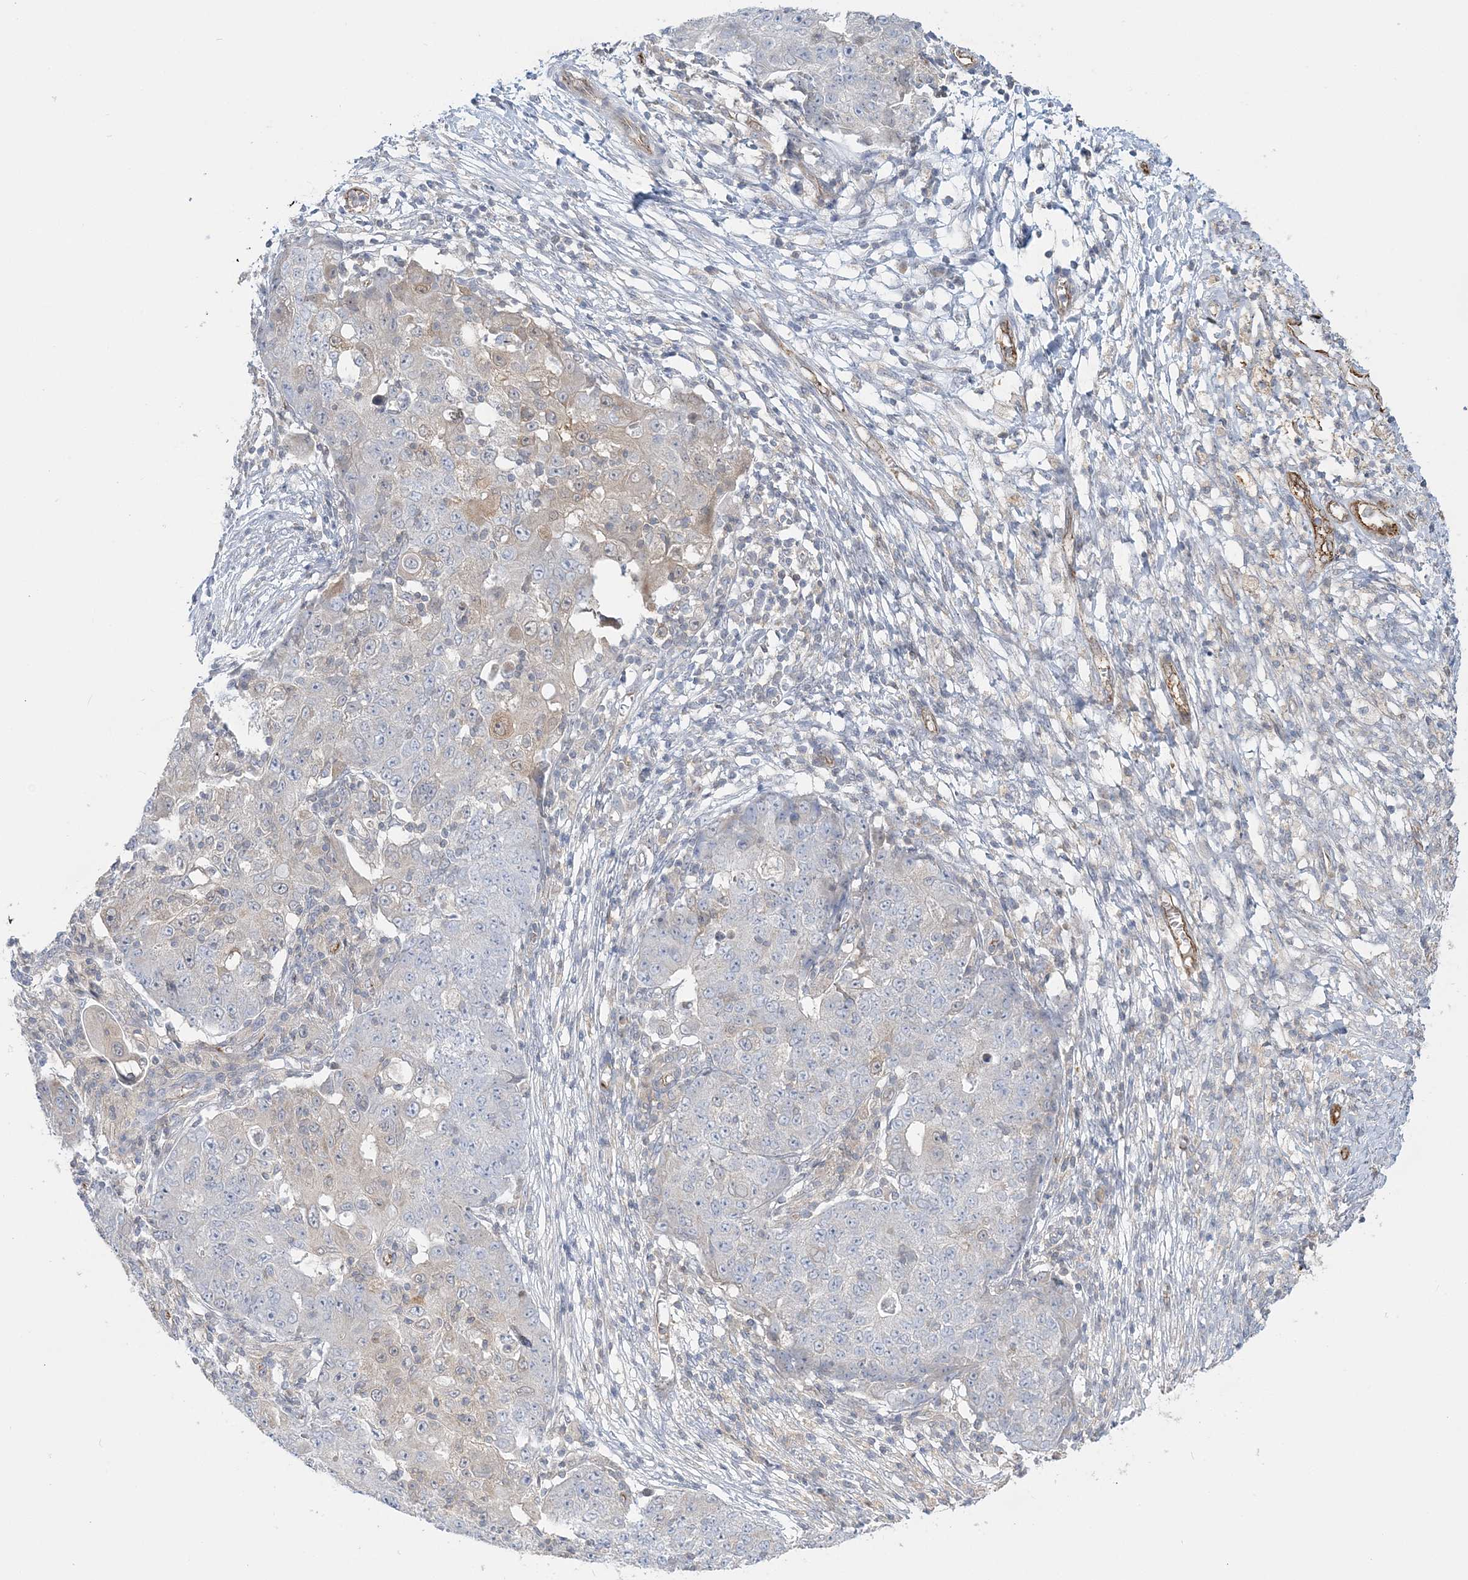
{"staining": {"intensity": "negative", "quantity": "none", "location": "none"}, "tissue": "ovarian cancer", "cell_type": "Tumor cells", "image_type": "cancer", "snomed": [{"axis": "morphology", "description": "Carcinoma, endometroid"}, {"axis": "topography", "description": "Ovary"}], "caption": "Photomicrograph shows no significant protein staining in tumor cells of ovarian cancer (endometroid carcinoma).", "gene": "INPP1", "patient": {"sex": "female", "age": 42}}